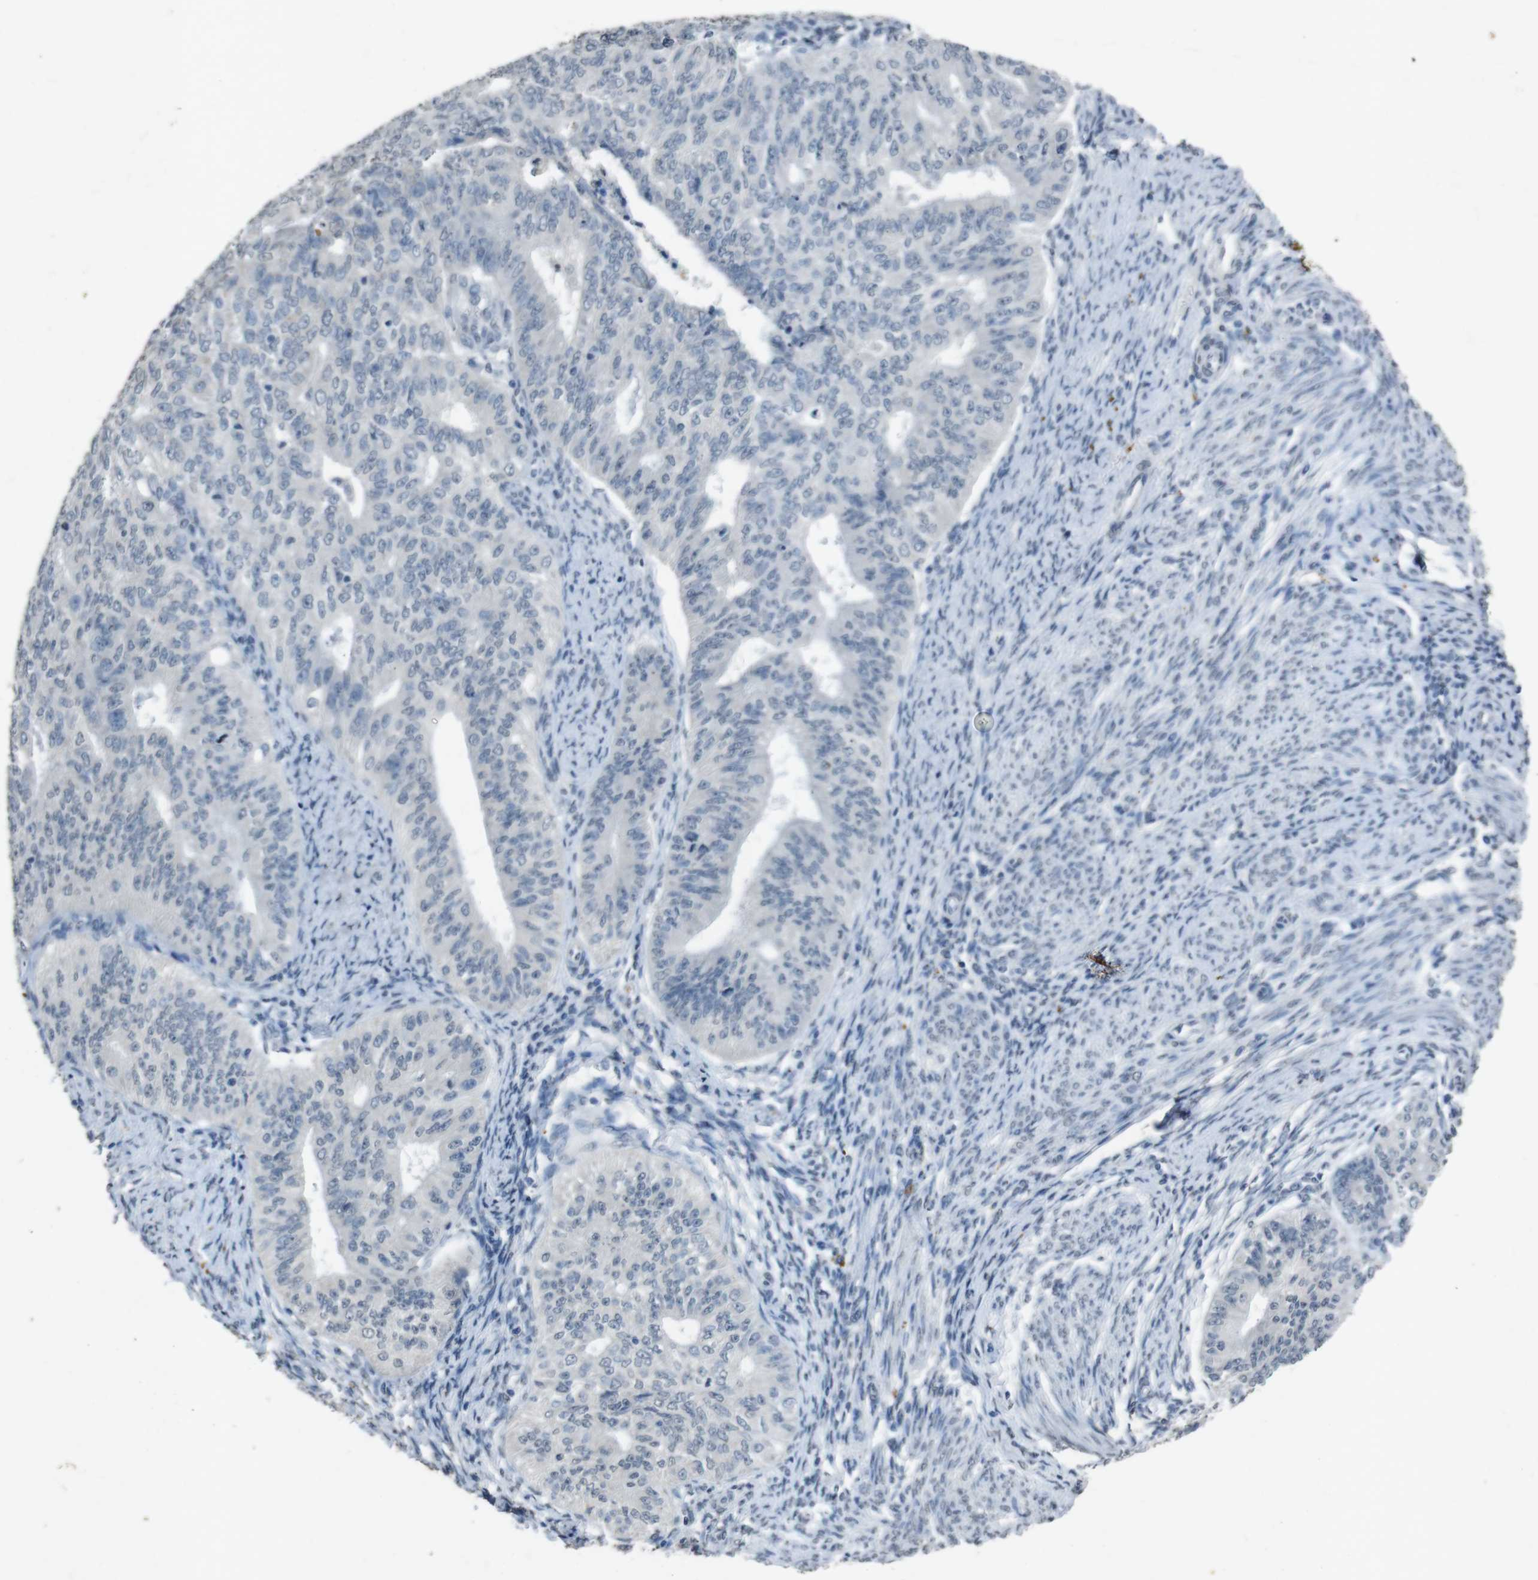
{"staining": {"intensity": "negative", "quantity": "none", "location": "none"}, "tissue": "endometrial cancer", "cell_type": "Tumor cells", "image_type": "cancer", "snomed": [{"axis": "morphology", "description": "Adenocarcinoma, NOS"}, {"axis": "topography", "description": "Endometrium"}], "caption": "This is an immunohistochemistry histopathology image of endometrial cancer (adenocarcinoma). There is no positivity in tumor cells.", "gene": "STBD1", "patient": {"sex": "female", "age": 32}}